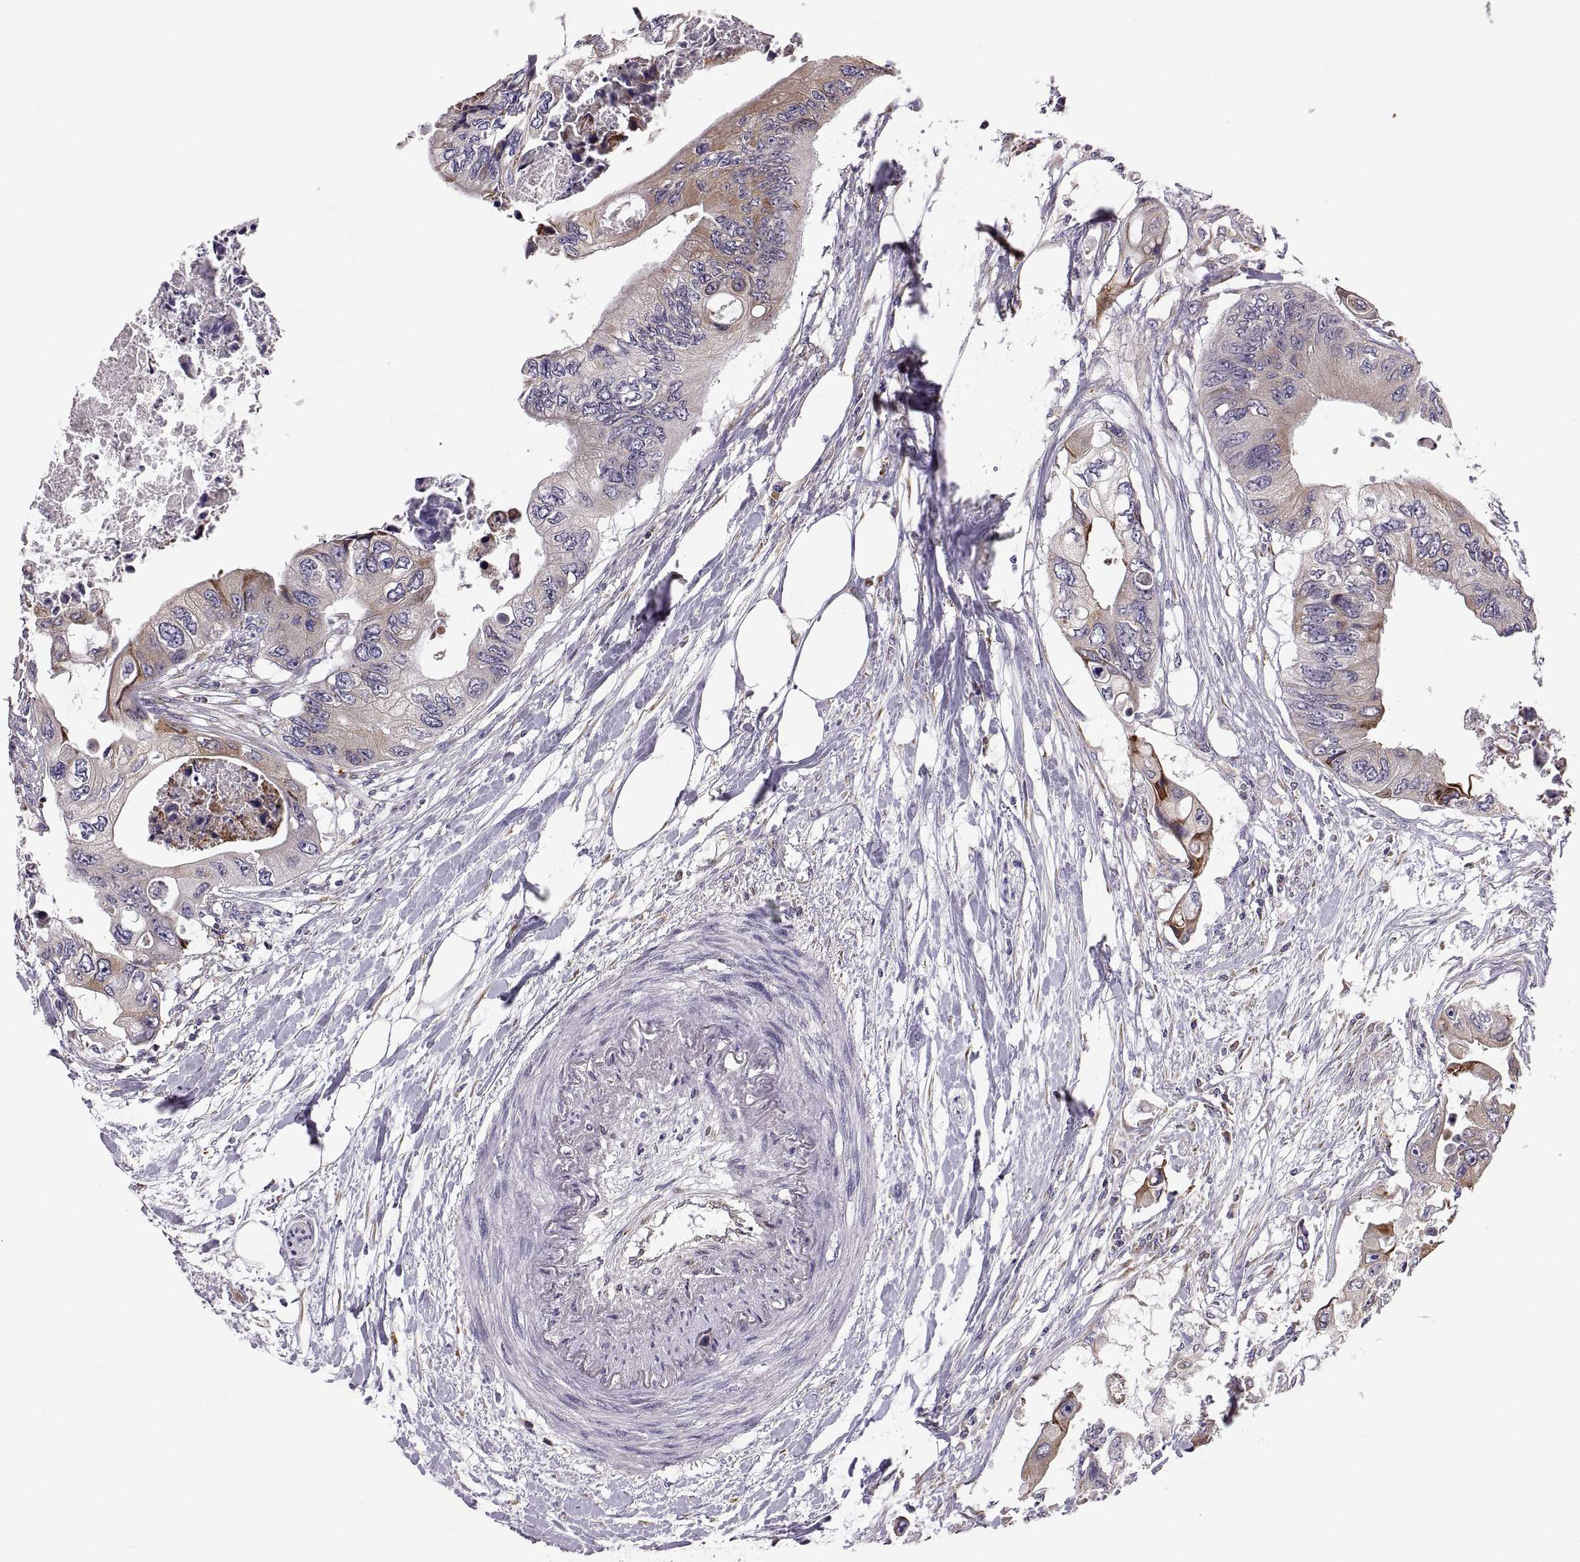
{"staining": {"intensity": "moderate", "quantity": "<25%", "location": "cytoplasmic/membranous"}, "tissue": "colorectal cancer", "cell_type": "Tumor cells", "image_type": "cancer", "snomed": [{"axis": "morphology", "description": "Adenocarcinoma, NOS"}, {"axis": "topography", "description": "Rectum"}], "caption": "High-magnification brightfield microscopy of colorectal cancer stained with DAB (3,3'-diaminobenzidine) (brown) and counterstained with hematoxylin (blue). tumor cells exhibit moderate cytoplasmic/membranous expression is appreciated in about<25% of cells. (Brightfield microscopy of DAB IHC at high magnification).", "gene": "PLEKHB2", "patient": {"sex": "male", "age": 63}}